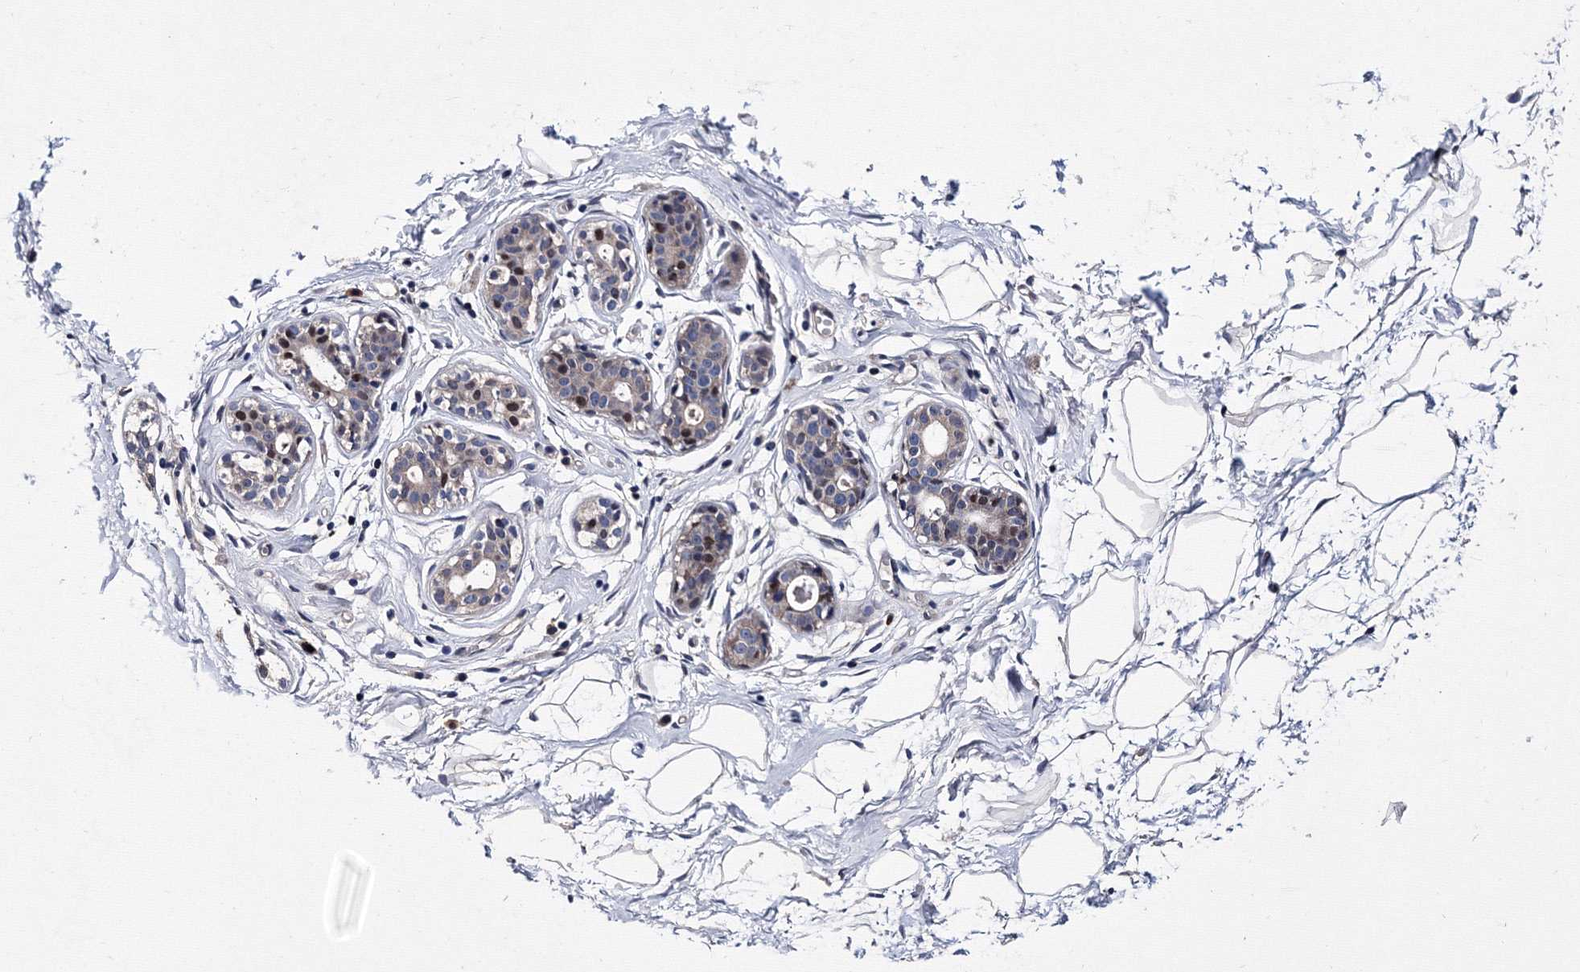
{"staining": {"intensity": "negative", "quantity": "none", "location": "none"}, "tissue": "breast", "cell_type": "Adipocytes", "image_type": "normal", "snomed": [{"axis": "morphology", "description": "Normal tissue, NOS"}, {"axis": "topography", "description": "Breast"}], "caption": "Adipocytes show no significant expression in unremarkable breast. (DAB immunohistochemistry with hematoxylin counter stain).", "gene": "PHYKPL", "patient": {"sex": "female", "age": 23}}